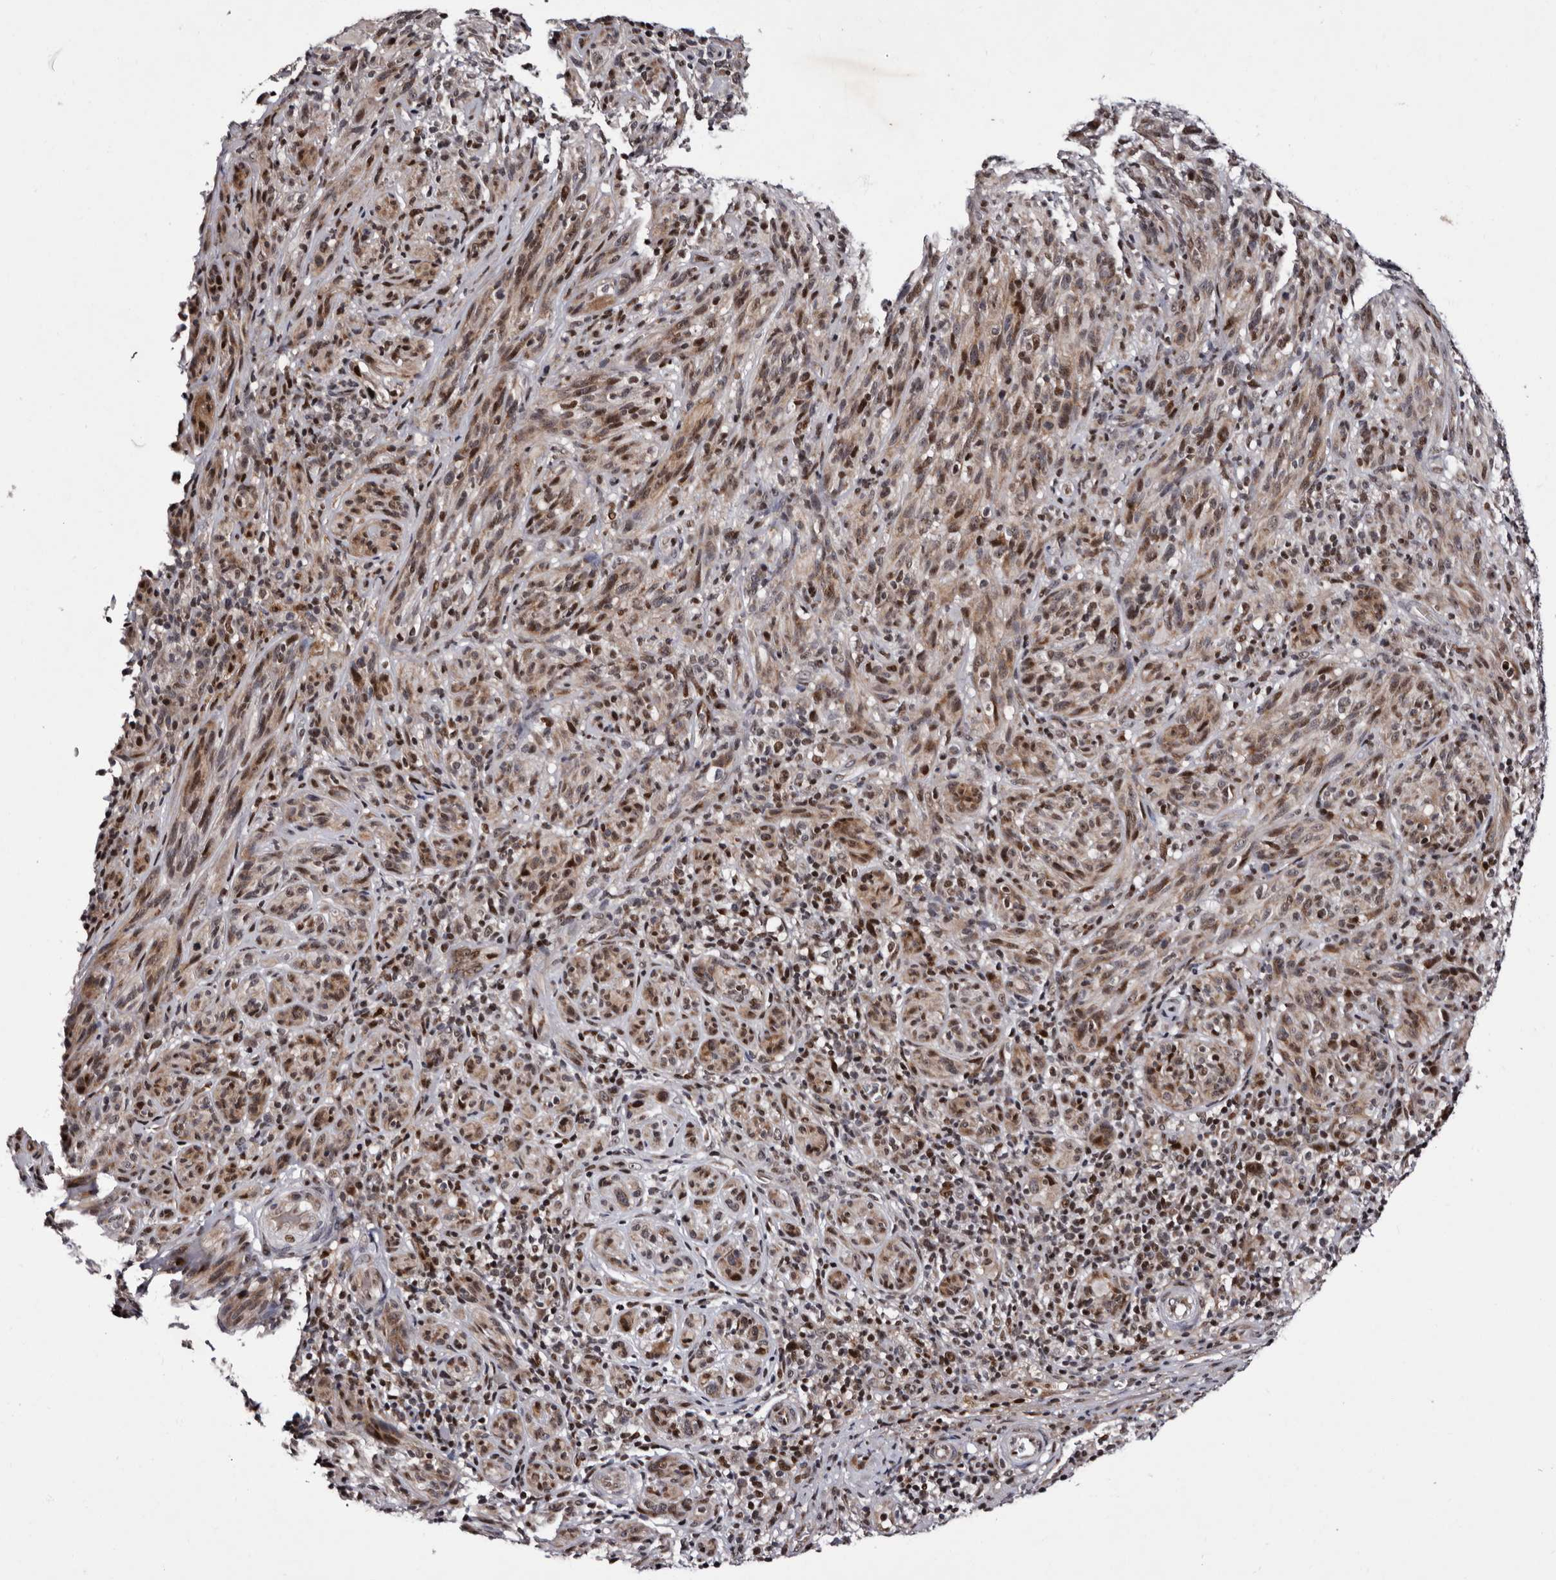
{"staining": {"intensity": "moderate", "quantity": ">75%", "location": "cytoplasmic/membranous,nuclear"}, "tissue": "melanoma", "cell_type": "Tumor cells", "image_type": "cancer", "snomed": [{"axis": "morphology", "description": "Malignant melanoma, NOS"}, {"axis": "topography", "description": "Skin of head"}], "caption": "Immunohistochemistry of human malignant melanoma demonstrates medium levels of moderate cytoplasmic/membranous and nuclear expression in about >75% of tumor cells.", "gene": "TNKS", "patient": {"sex": "male", "age": 96}}